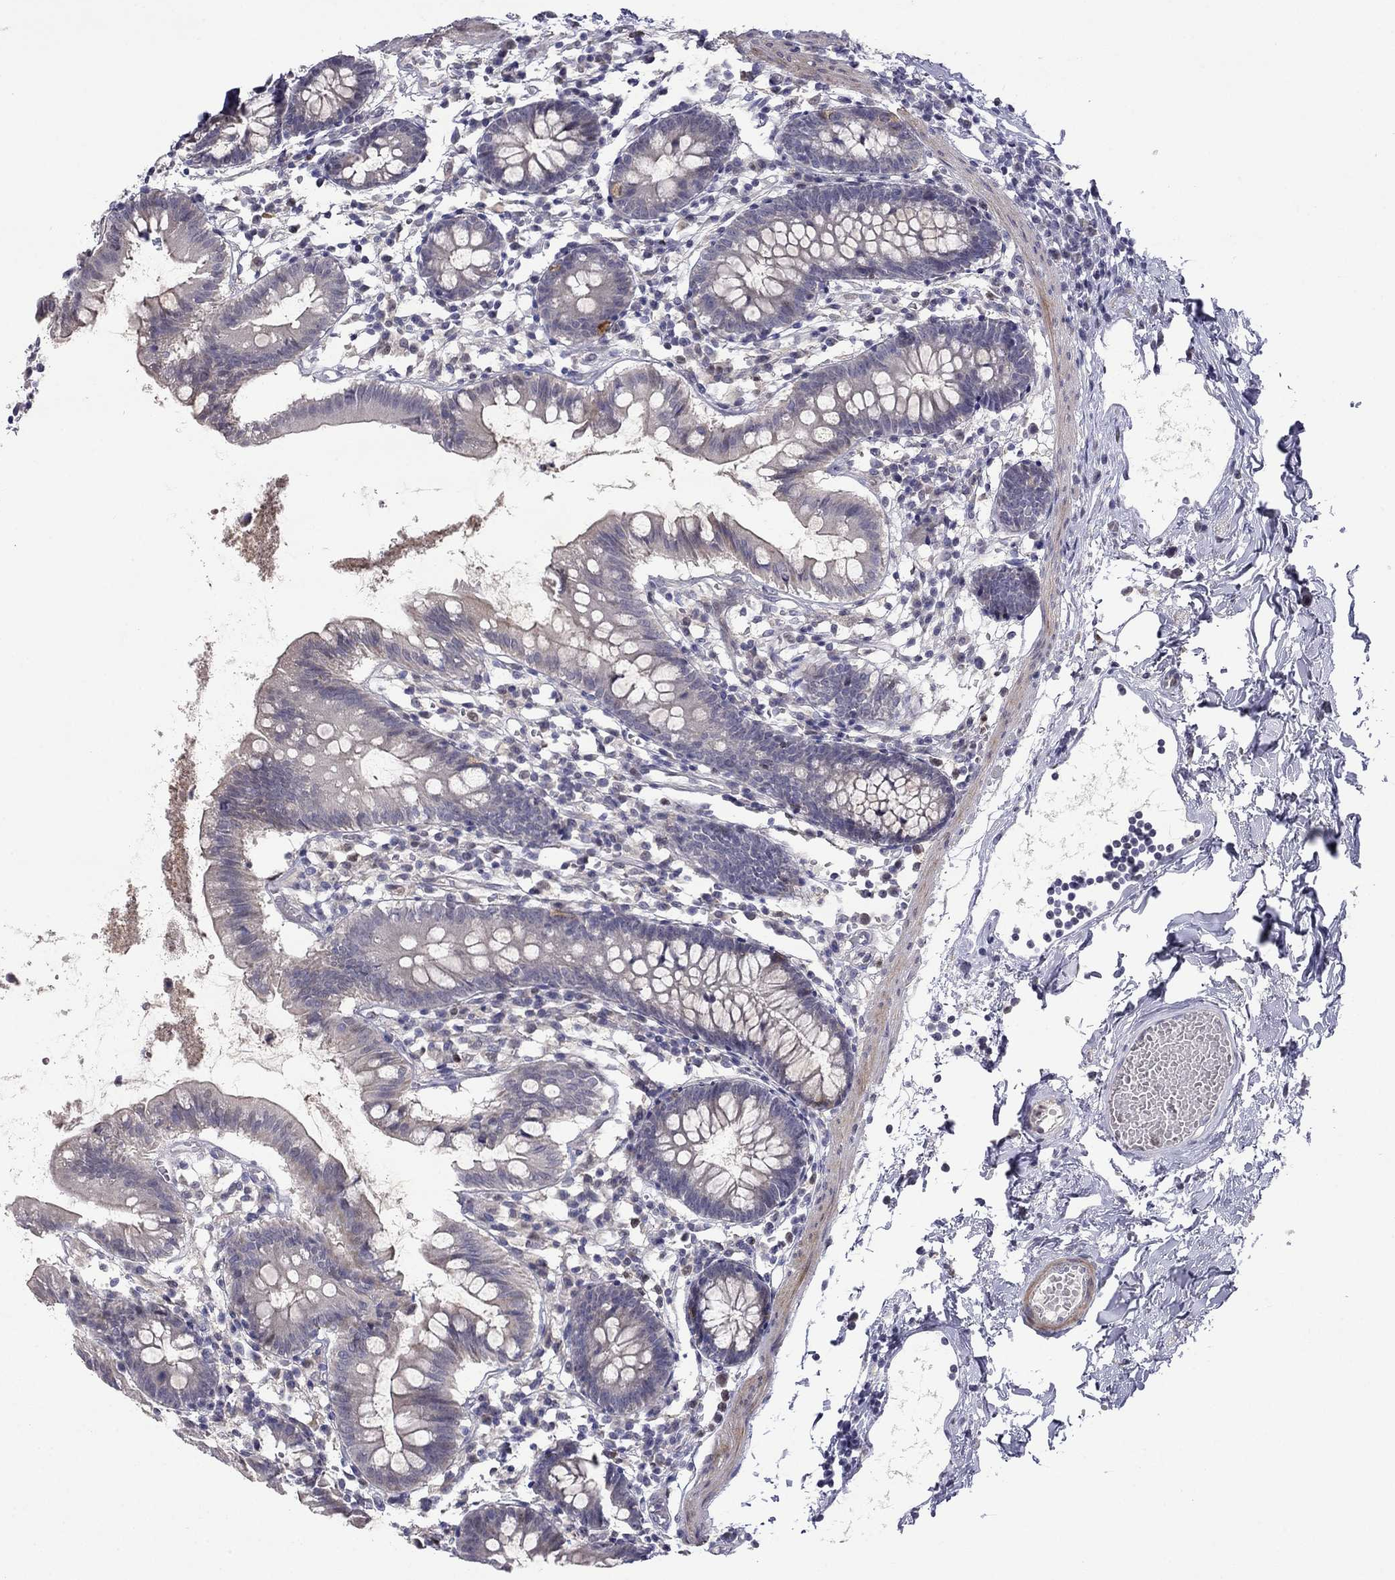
{"staining": {"intensity": "weak", "quantity": "<25%", "location": "cytoplasmic/membranous"}, "tissue": "small intestine", "cell_type": "Glandular cells", "image_type": "normal", "snomed": [{"axis": "morphology", "description": "Normal tissue, NOS"}, {"axis": "topography", "description": "Small intestine"}], "caption": "Small intestine stained for a protein using immunohistochemistry (IHC) demonstrates no expression glandular cells.", "gene": "LRRC39", "patient": {"sex": "female", "age": 90}}